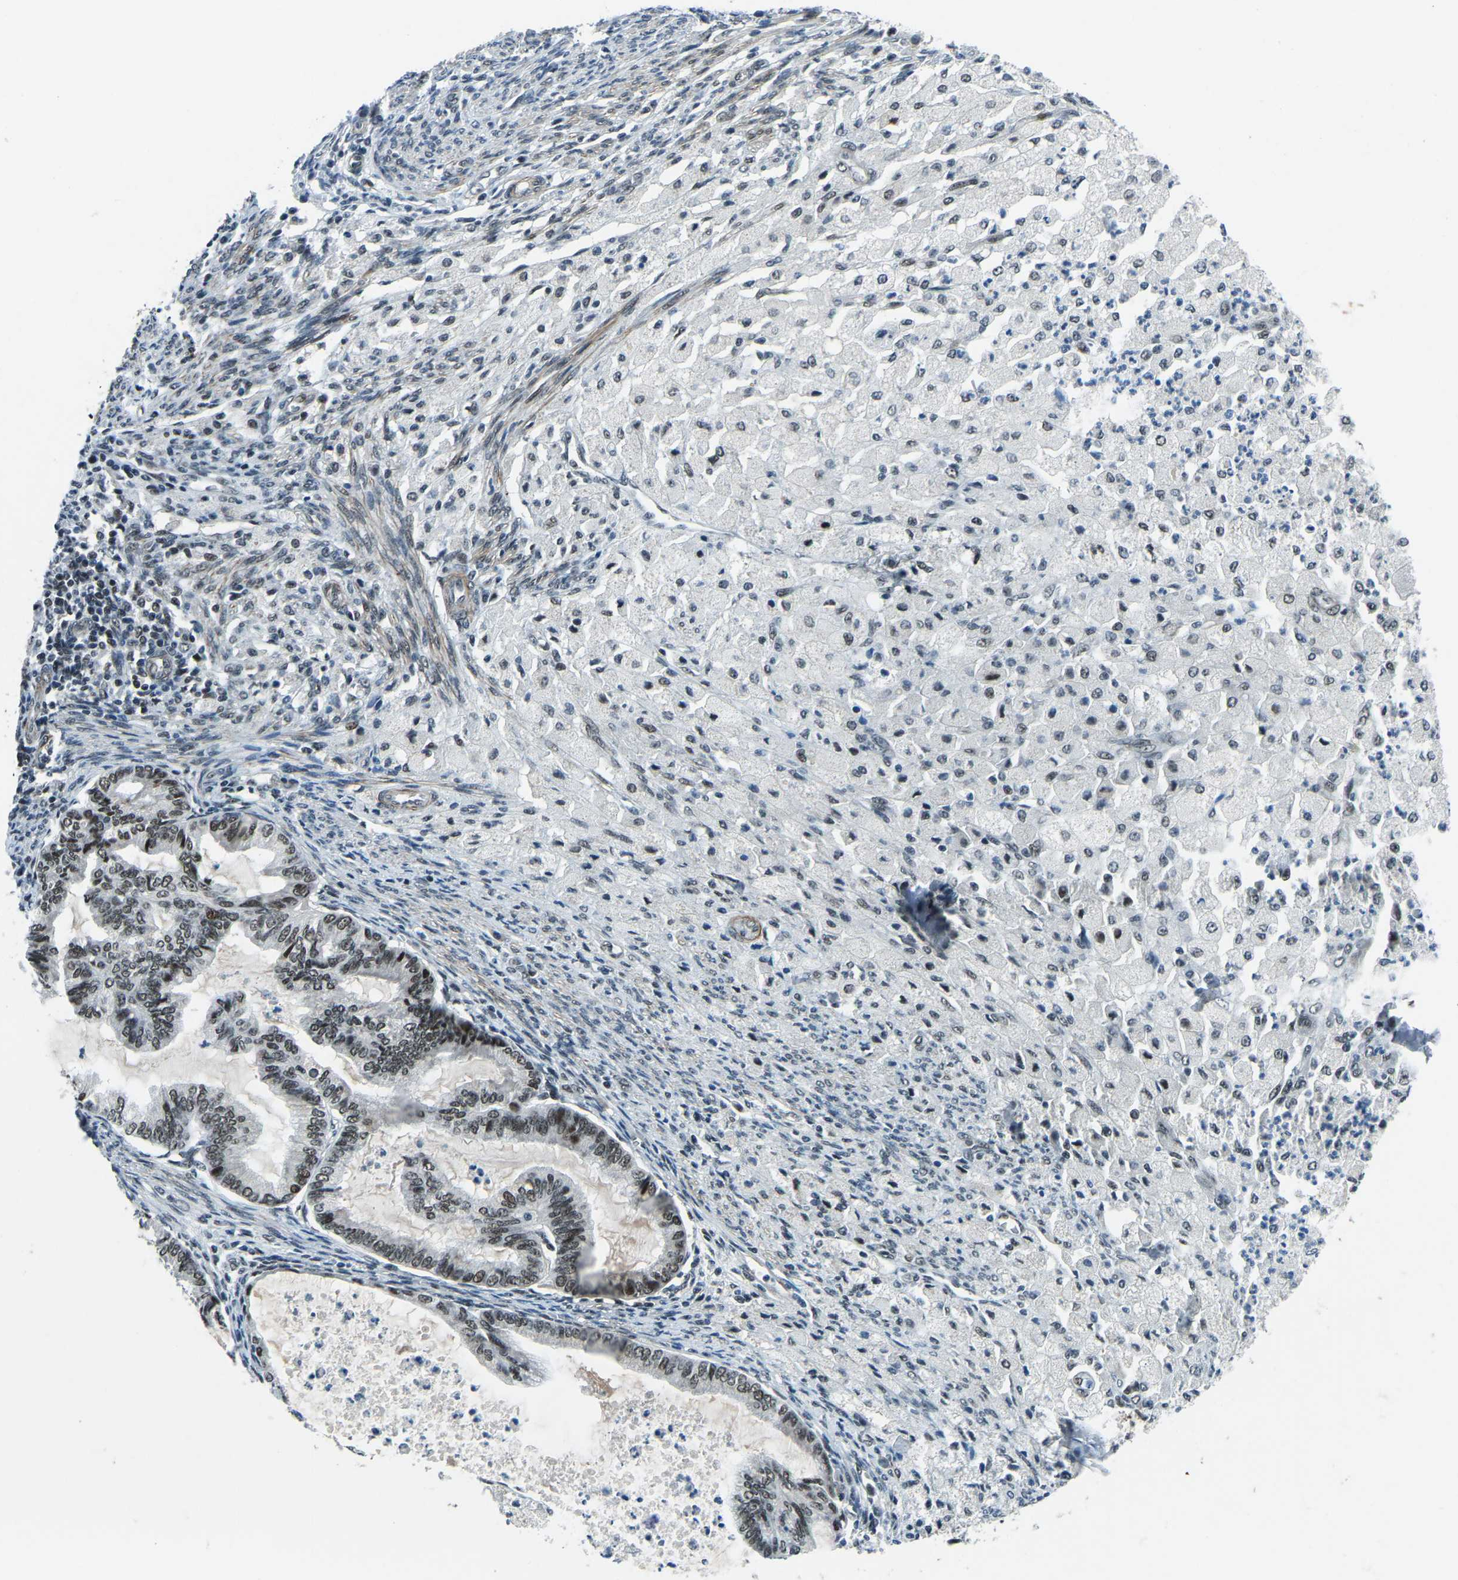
{"staining": {"intensity": "weak", "quantity": ">75%", "location": "nuclear"}, "tissue": "cervical cancer", "cell_type": "Tumor cells", "image_type": "cancer", "snomed": [{"axis": "morphology", "description": "Normal tissue, NOS"}, {"axis": "morphology", "description": "Adenocarcinoma, NOS"}, {"axis": "topography", "description": "Cervix"}, {"axis": "topography", "description": "Endometrium"}], "caption": "Weak nuclear positivity is present in about >75% of tumor cells in cervical cancer (adenocarcinoma).", "gene": "PRCC", "patient": {"sex": "female", "age": 86}}